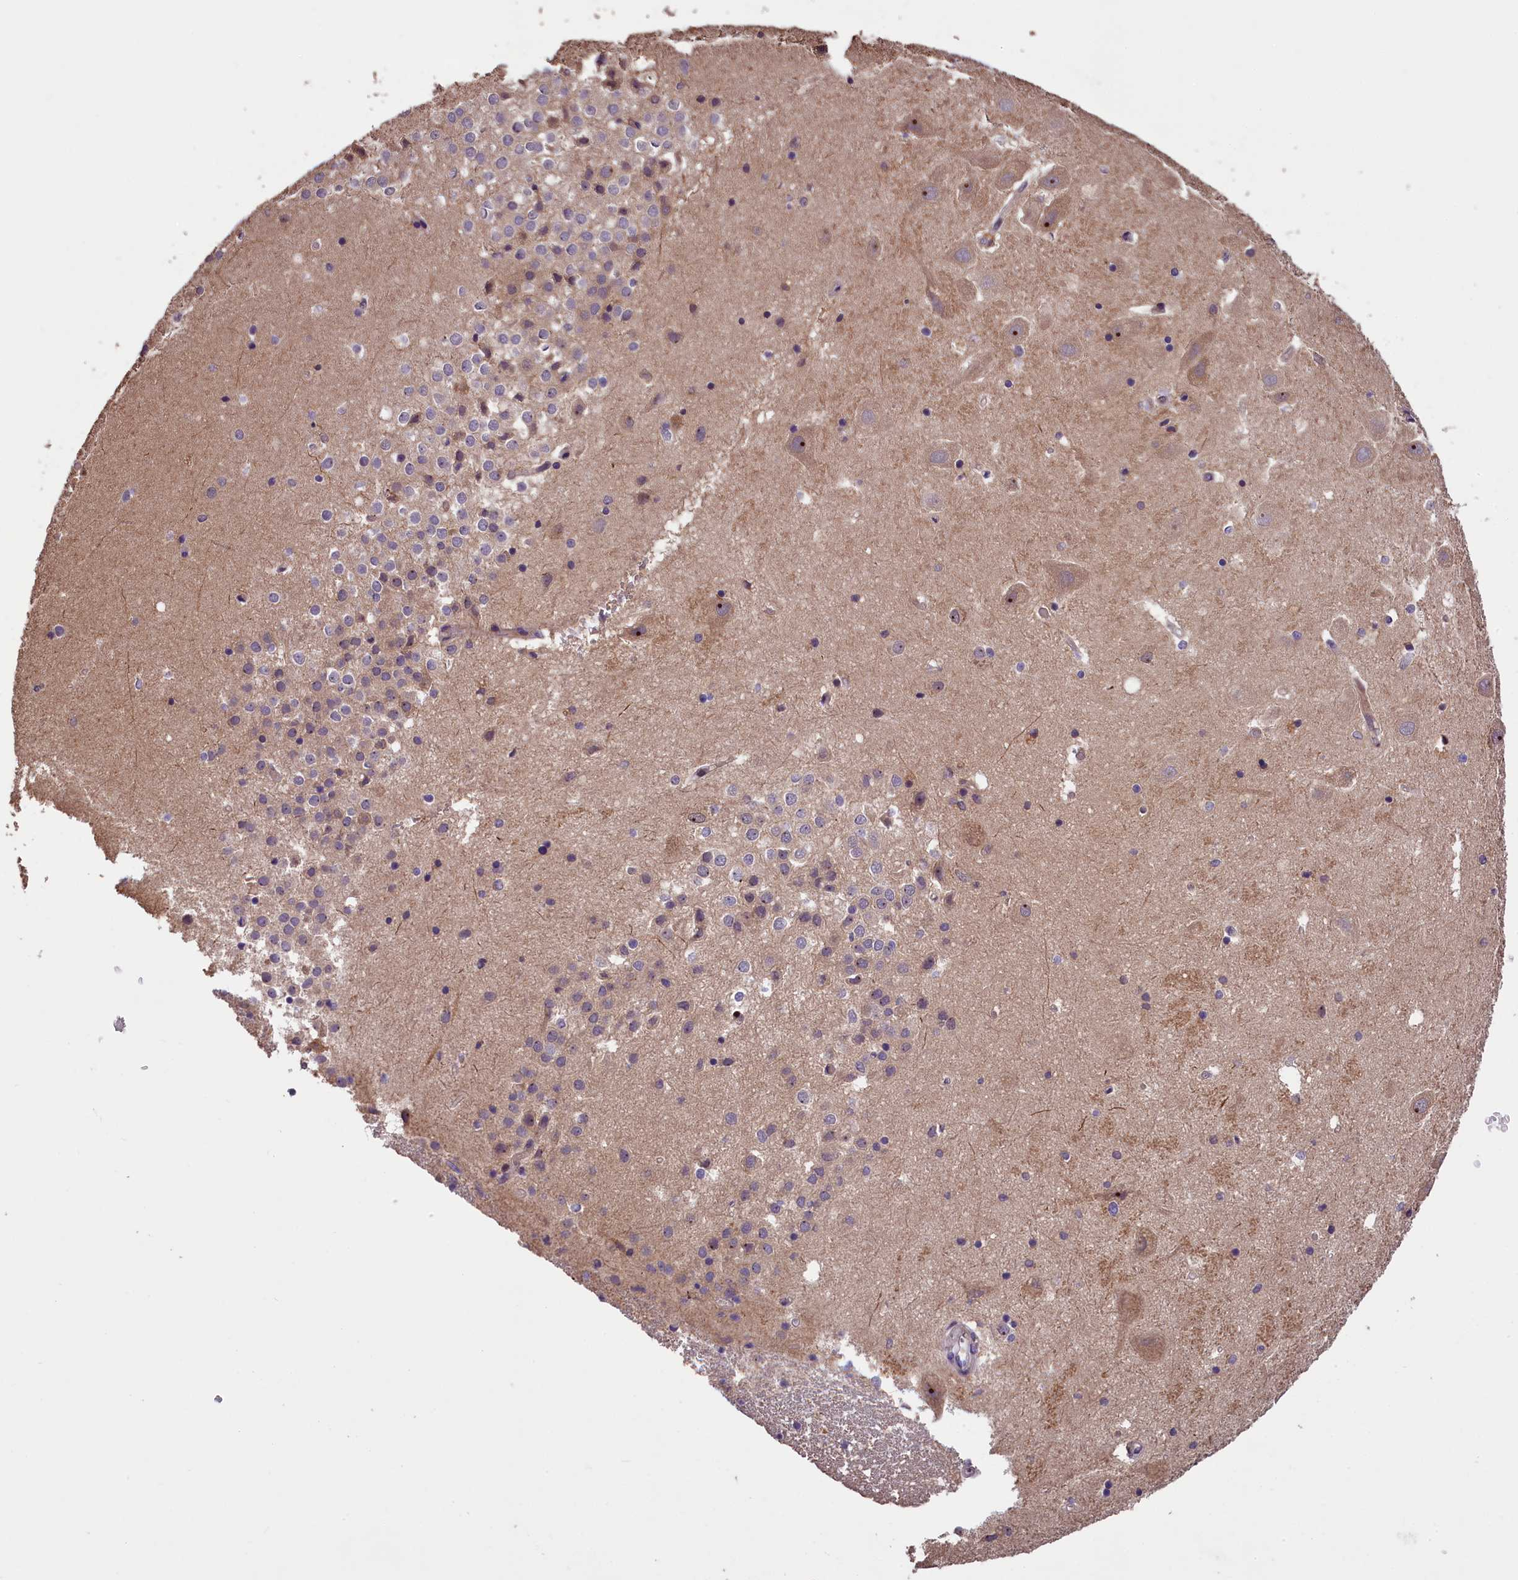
{"staining": {"intensity": "weak", "quantity": "<25%", "location": "cytoplasmic/membranous"}, "tissue": "hippocampus", "cell_type": "Glial cells", "image_type": "normal", "snomed": [{"axis": "morphology", "description": "Normal tissue, NOS"}, {"axis": "topography", "description": "Hippocampus"}], "caption": "Immunohistochemical staining of benign human hippocampus displays no significant expression in glial cells.", "gene": "PHAF1", "patient": {"sex": "female", "age": 52}}